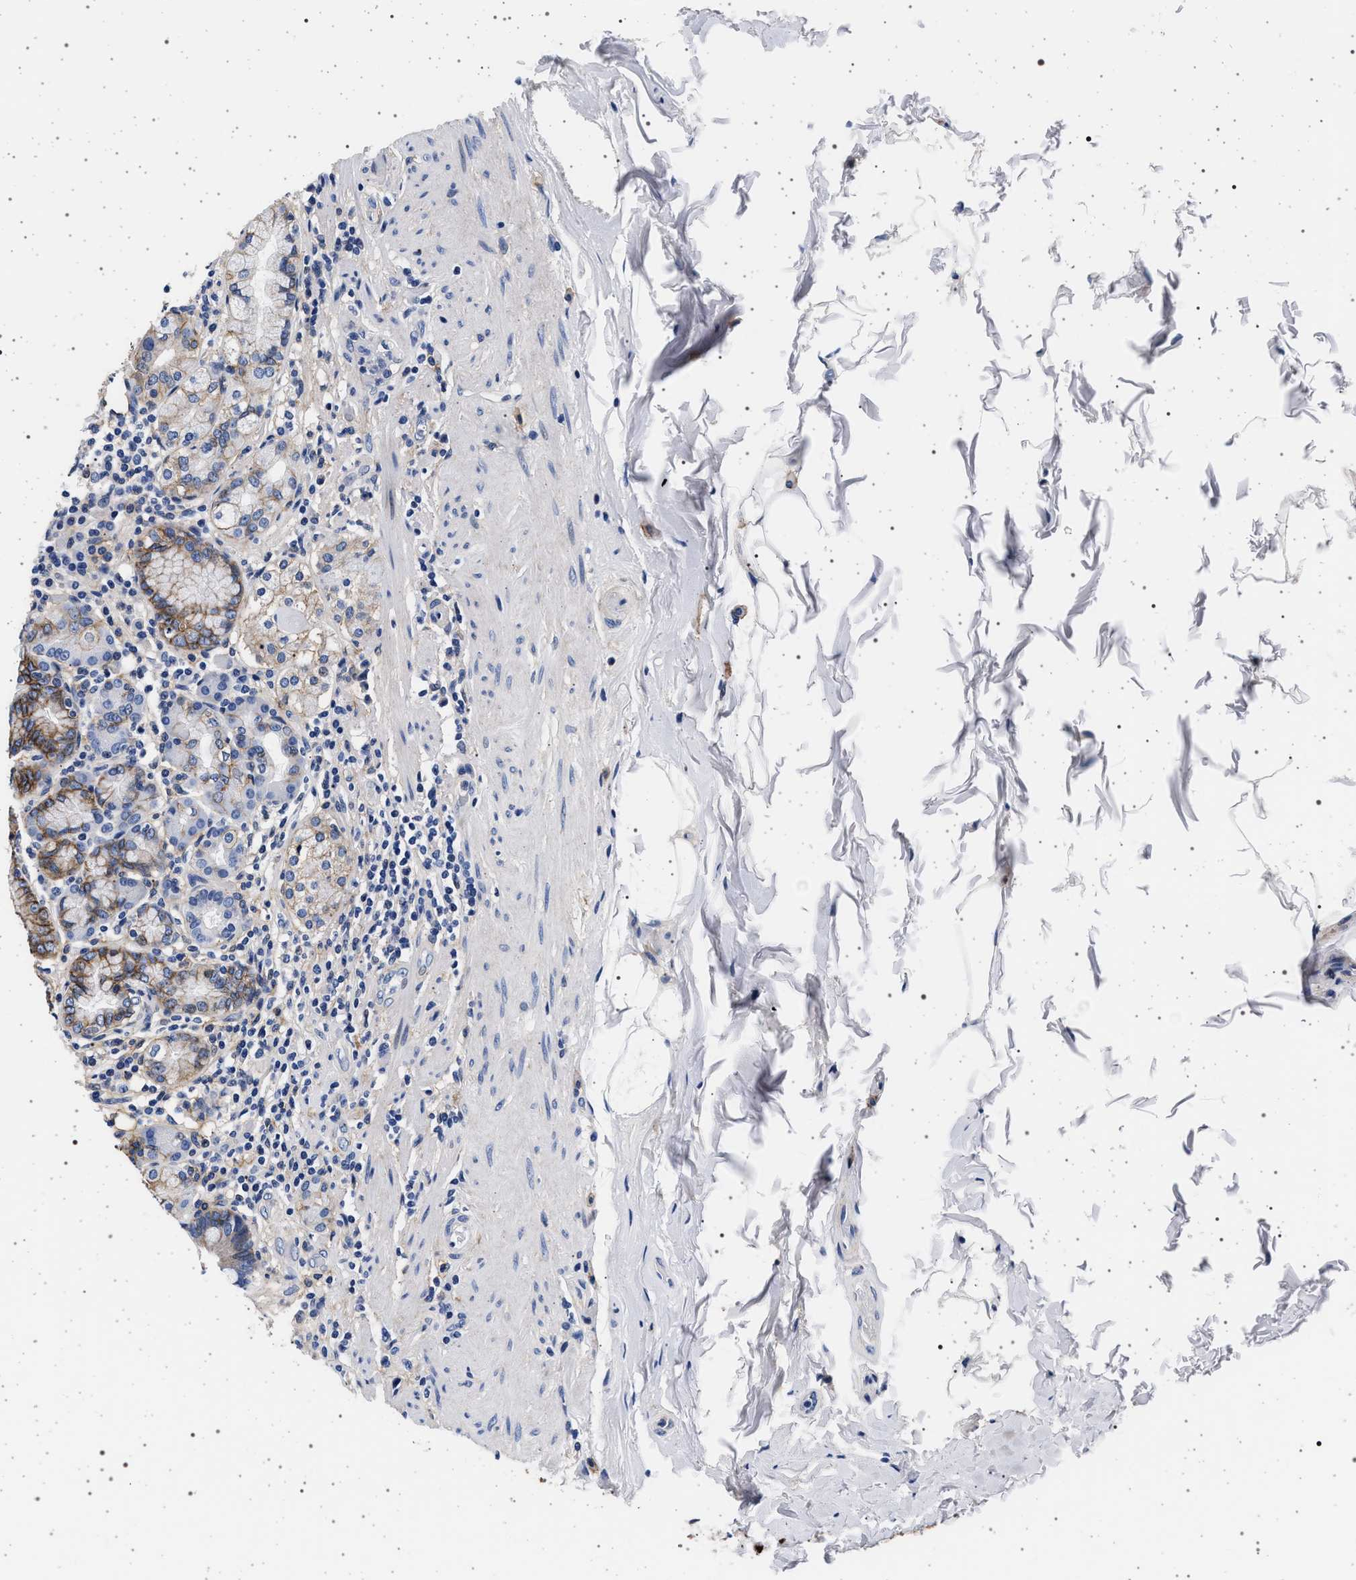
{"staining": {"intensity": "strong", "quantity": "25%-75%", "location": "cytoplasmic/membranous"}, "tissue": "stomach", "cell_type": "Glandular cells", "image_type": "normal", "snomed": [{"axis": "morphology", "description": "Normal tissue, NOS"}, {"axis": "topography", "description": "Stomach, lower"}], "caption": "Stomach stained for a protein (brown) reveals strong cytoplasmic/membranous positive positivity in approximately 25%-75% of glandular cells.", "gene": "SLC9A1", "patient": {"sex": "female", "age": 76}}